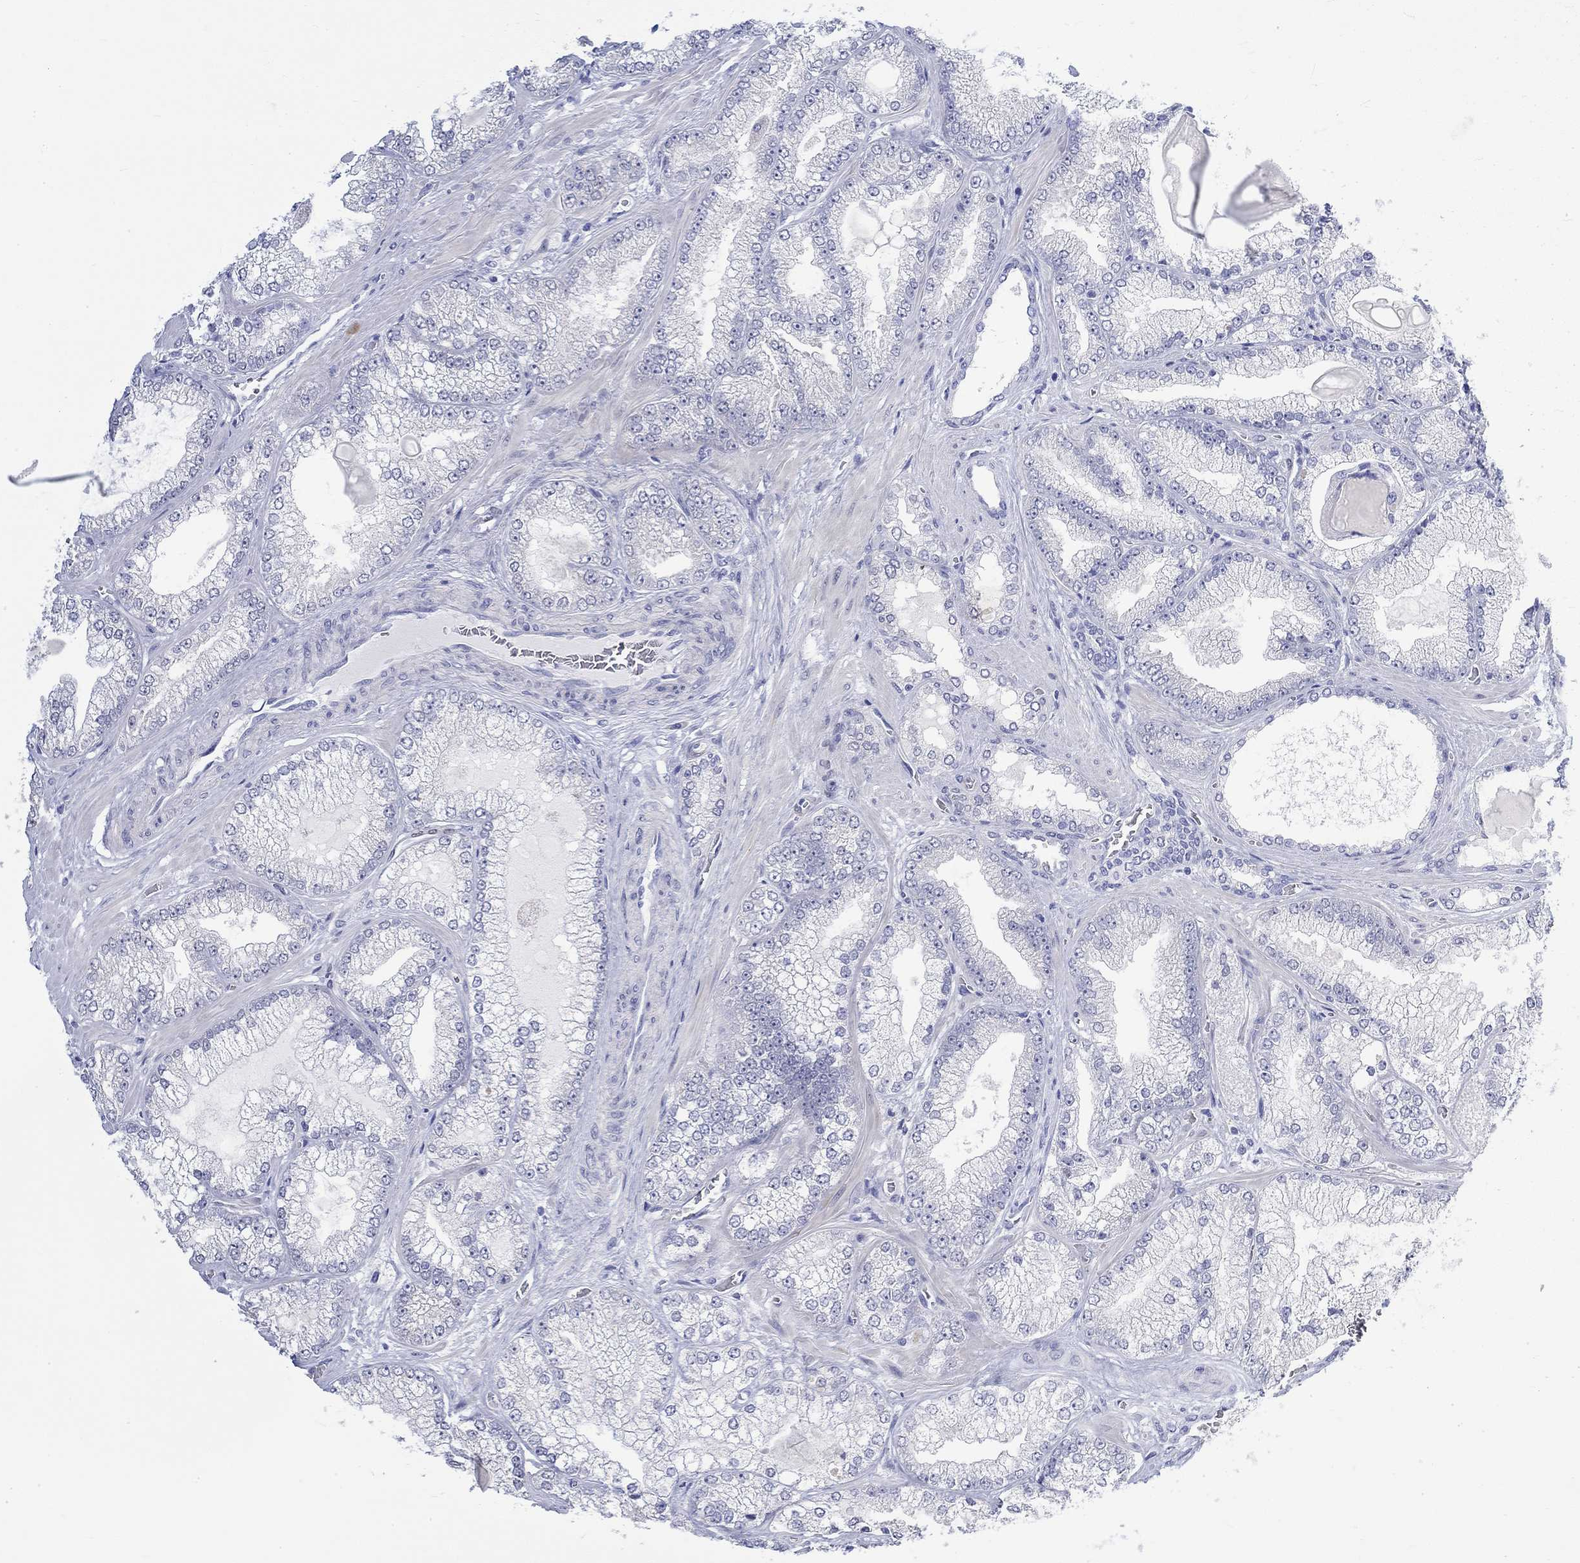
{"staining": {"intensity": "negative", "quantity": "none", "location": "none"}, "tissue": "prostate cancer", "cell_type": "Tumor cells", "image_type": "cancer", "snomed": [{"axis": "morphology", "description": "Adenocarcinoma, Low grade"}, {"axis": "topography", "description": "Prostate"}], "caption": "Tumor cells show no significant expression in low-grade adenocarcinoma (prostate).", "gene": "MSI1", "patient": {"sex": "male", "age": 57}}